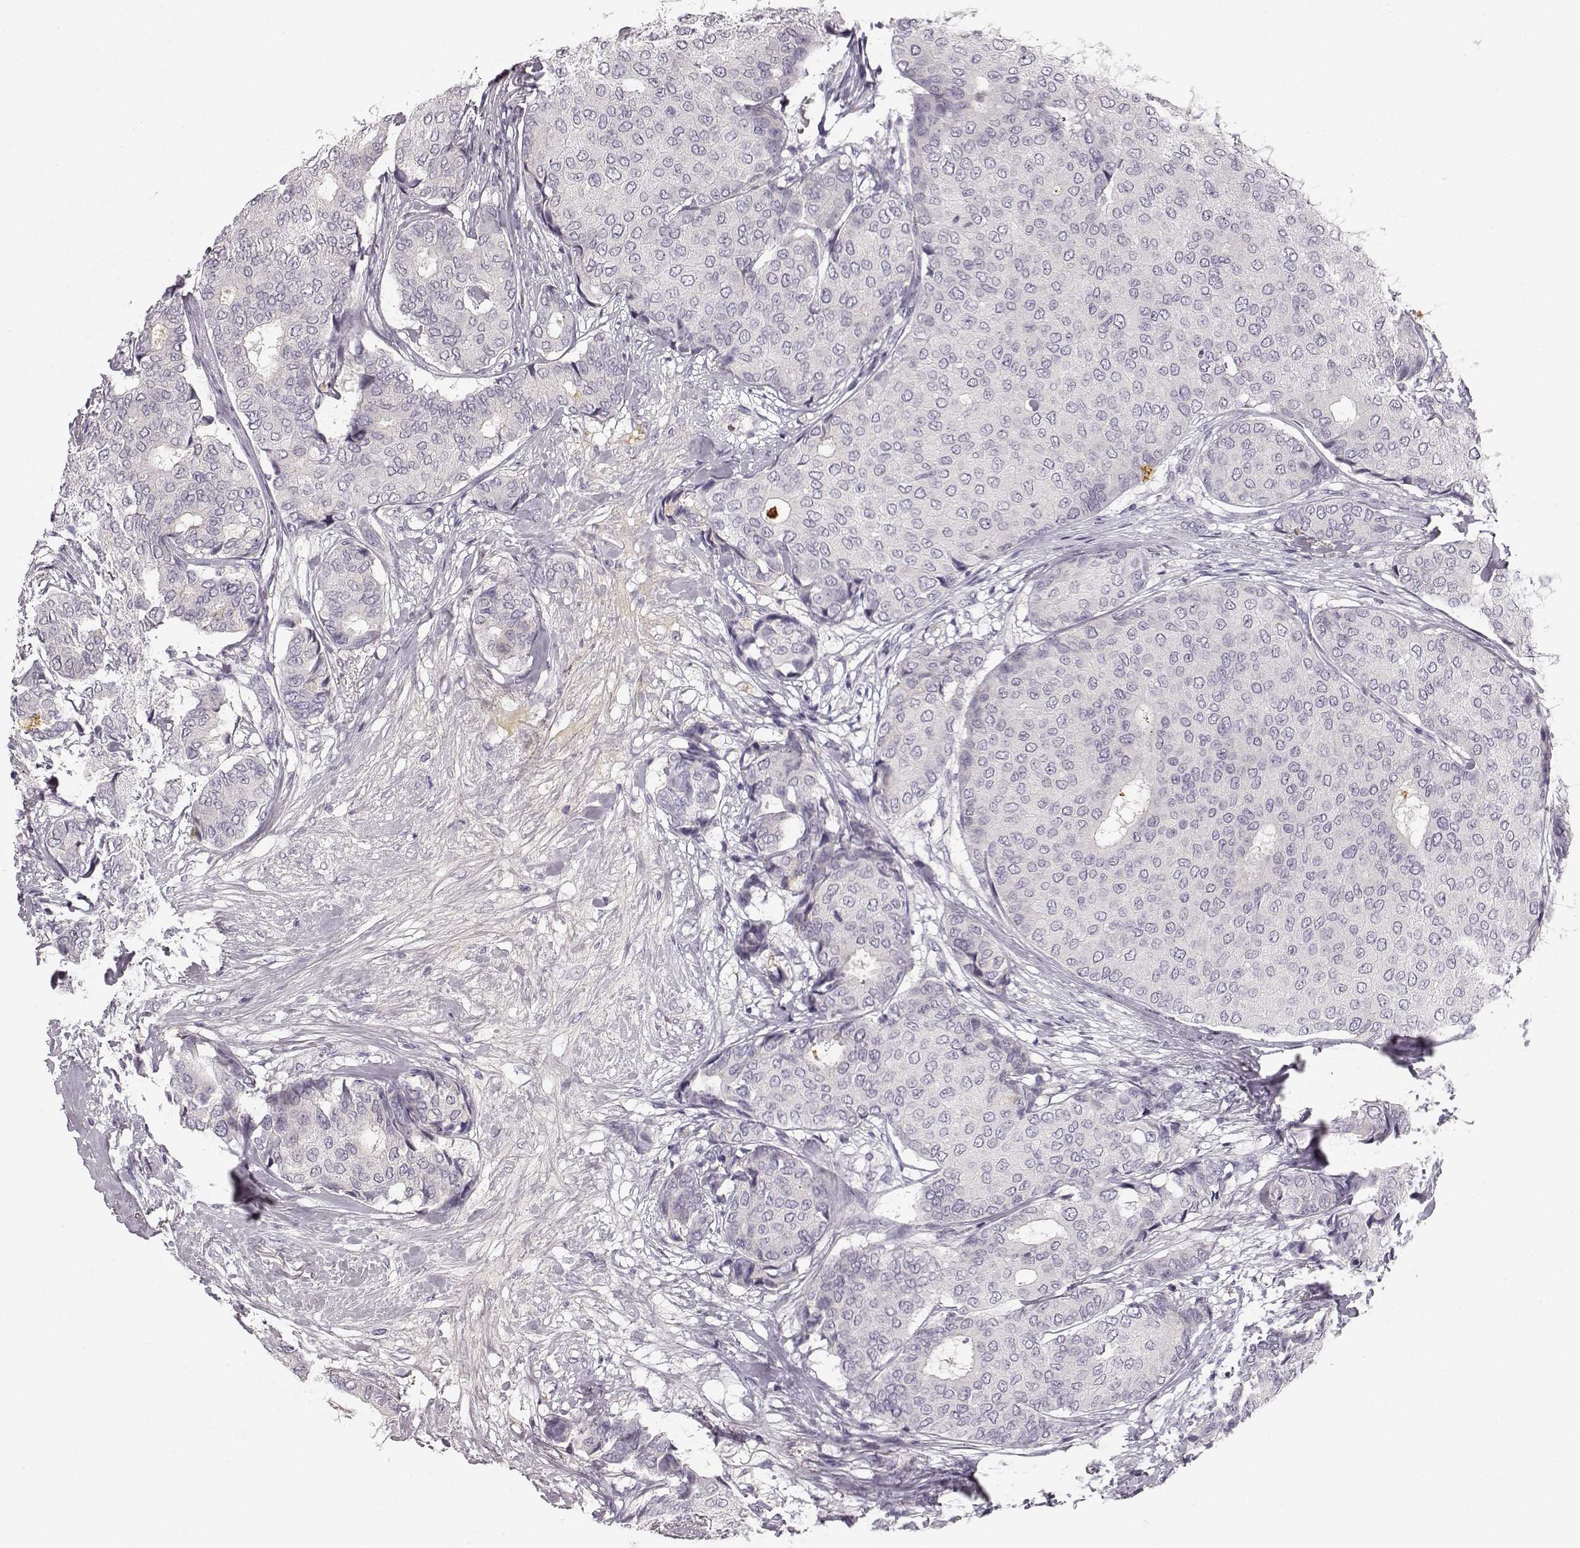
{"staining": {"intensity": "negative", "quantity": "none", "location": "none"}, "tissue": "breast cancer", "cell_type": "Tumor cells", "image_type": "cancer", "snomed": [{"axis": "morphology", "description": "Duct carcinoma"}, {"axis": "topography", "description": "Breast"}], "caption": "Image shows no significant protein staining in tumor cells of breast cancer.", "gene": "KIAA0319", "patient": {"sex": "female", "age": 75}}